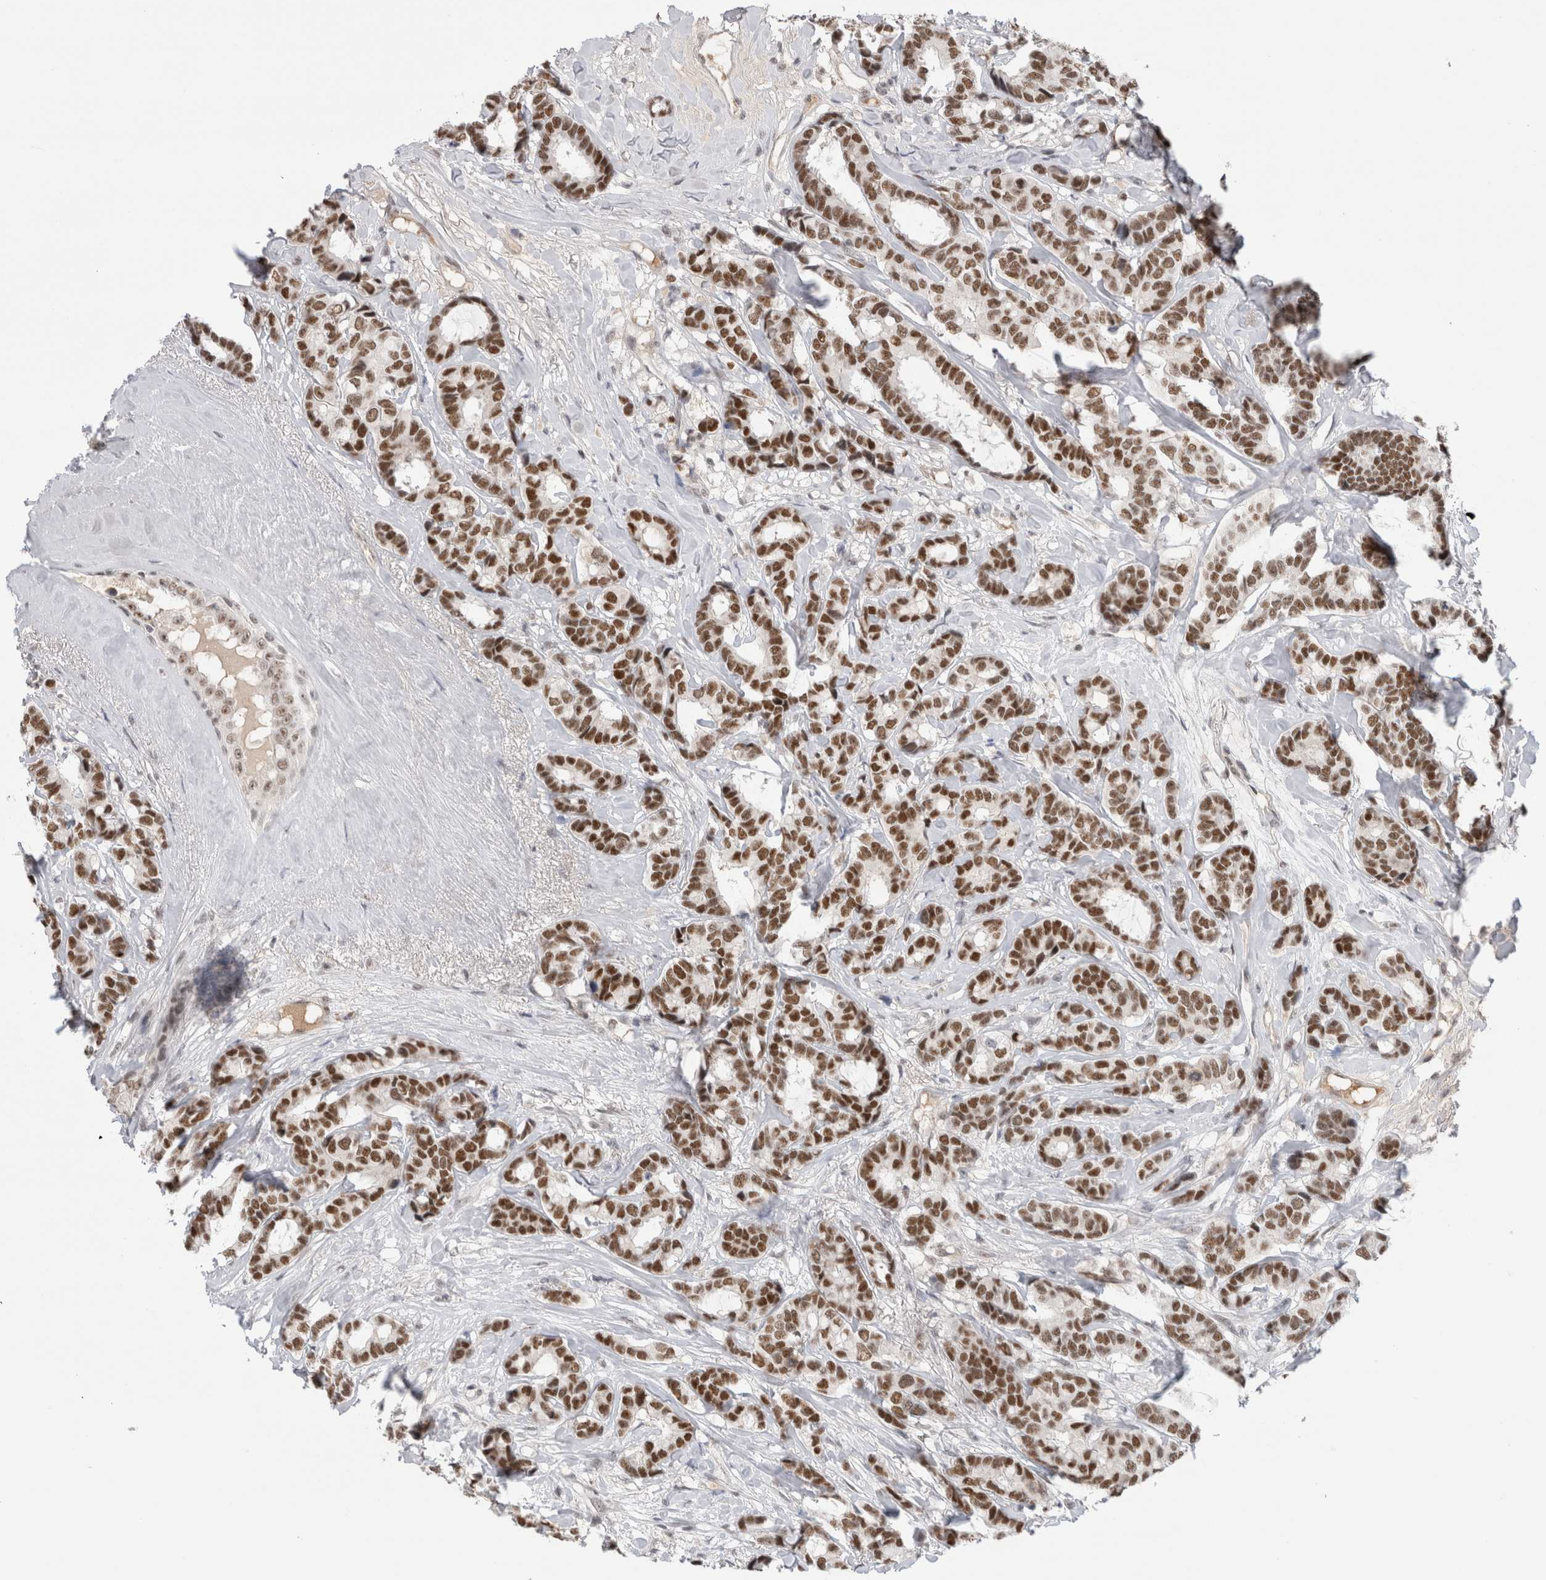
{"staining": {"intensity": "moderate", "quantity": ">75%", "location": "nuclear"}, "tissue": "breast cancer", "cell_type": "Tumor cells", "image_type": "cancer", "snomed": [{"axis": "morphology", "description": "Duct carcinoma"}, {"axis": "topography", "description": "Breast"}], "caption": "A brown stain highlights moderate nuclear expression of a protein in human breast intraductal carcinoma tumor cells. The protein is stained brown, and the nuclei are stained in blue (DAB IHC with brightfield microscopy, high magnification).", "gene": "ZNF24", "patient": {"sex": "female", "age": 87}}